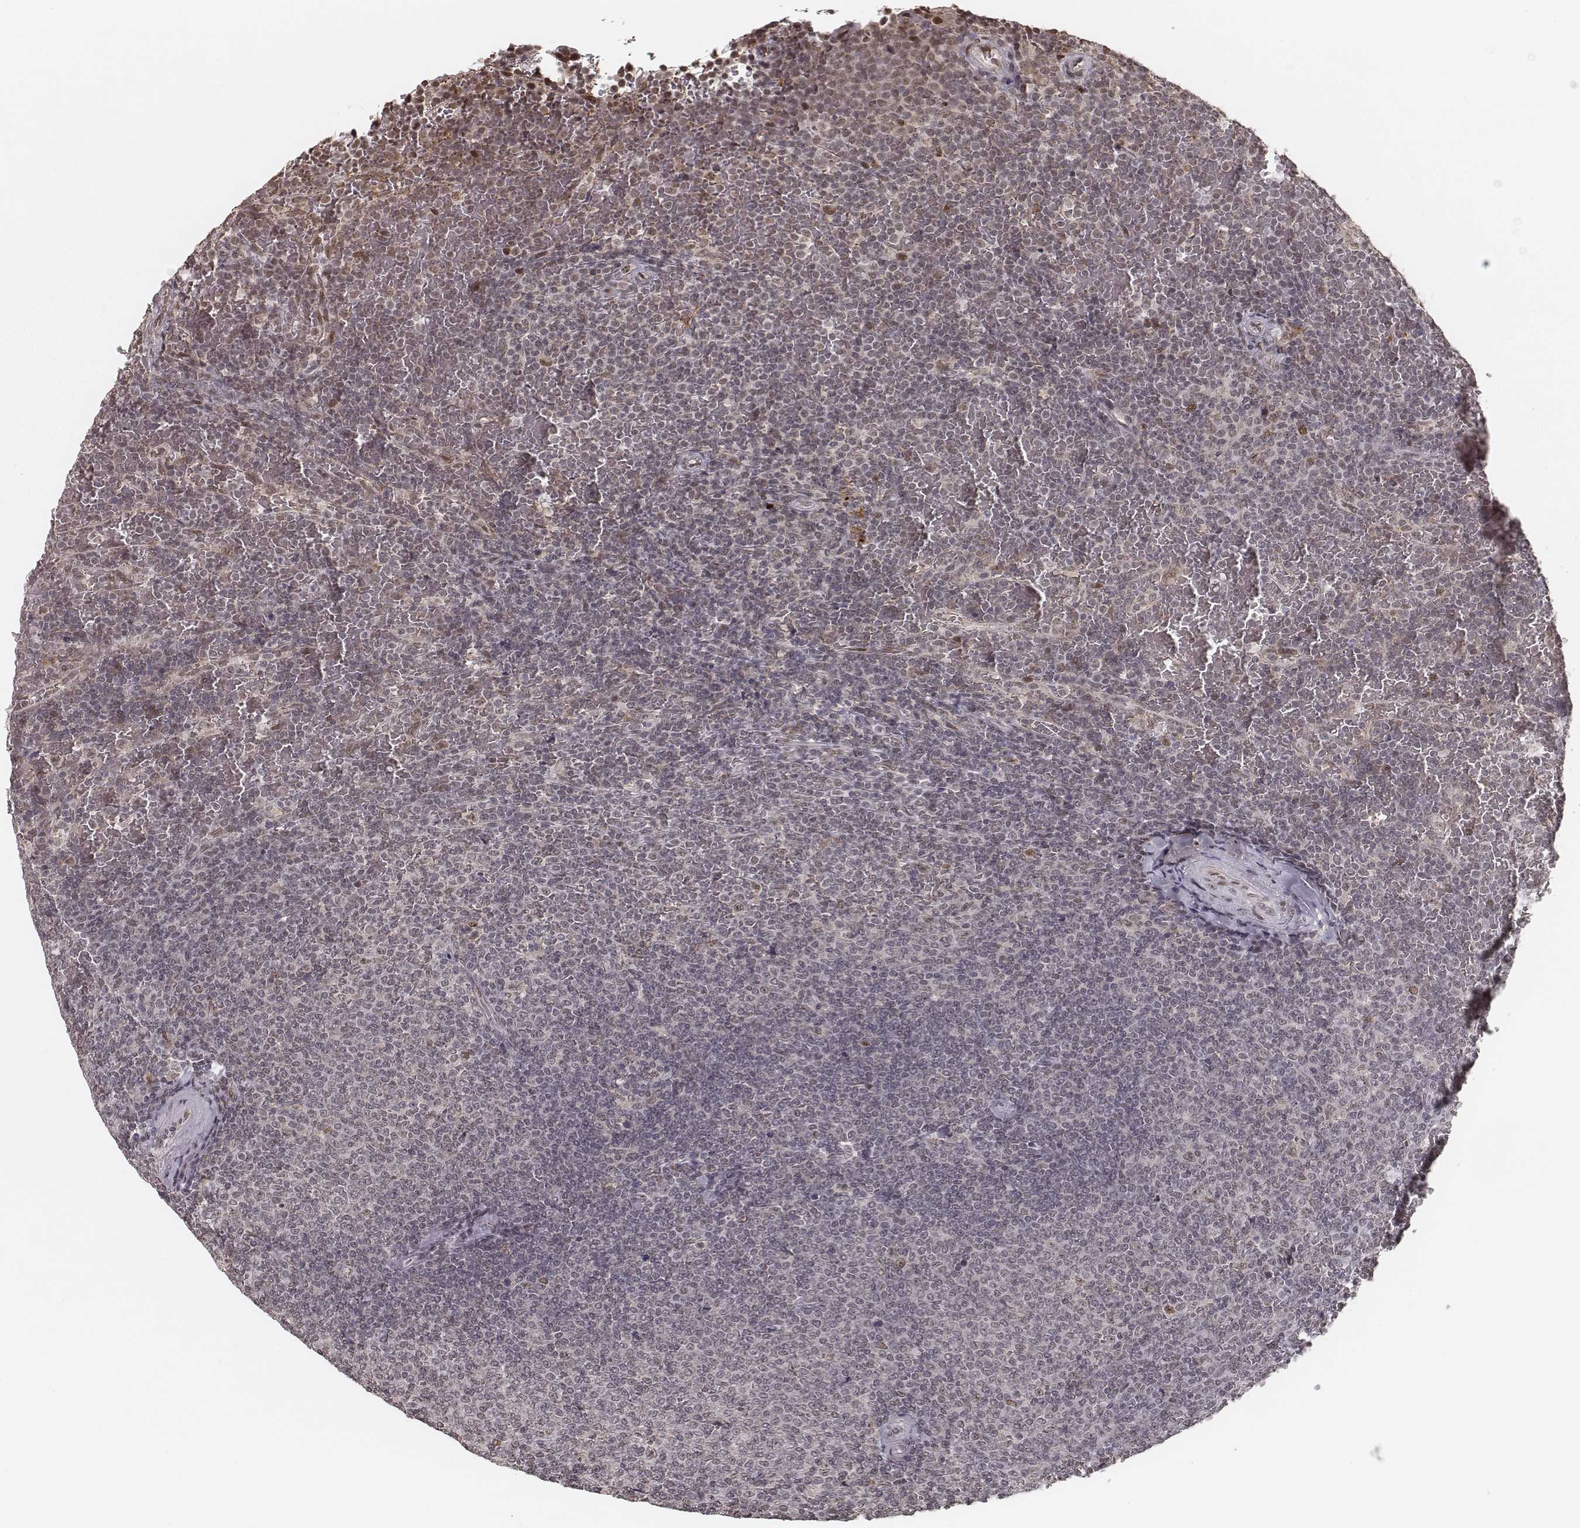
{"staining": {"intensity": "negative", "quantity": "none", "location": "none"}, "tissue": "lymphoma", "cell_type": "Tumor cells", "image_type": "cancer", "snomed": [{"axis": "morphology", "description": "Malignant lymphoma, non-Hodgkin's type, Low grade"}, {"axis": "topography", "description": "Spleen"}], "caption": "This is an IHC micrograph of human low-grade malignant lymphoma, non-Hodgkin's type. There is no staining in tumor cells.", "gene": "HMGA2", "patient": {"sex": "female", "age": 77}}